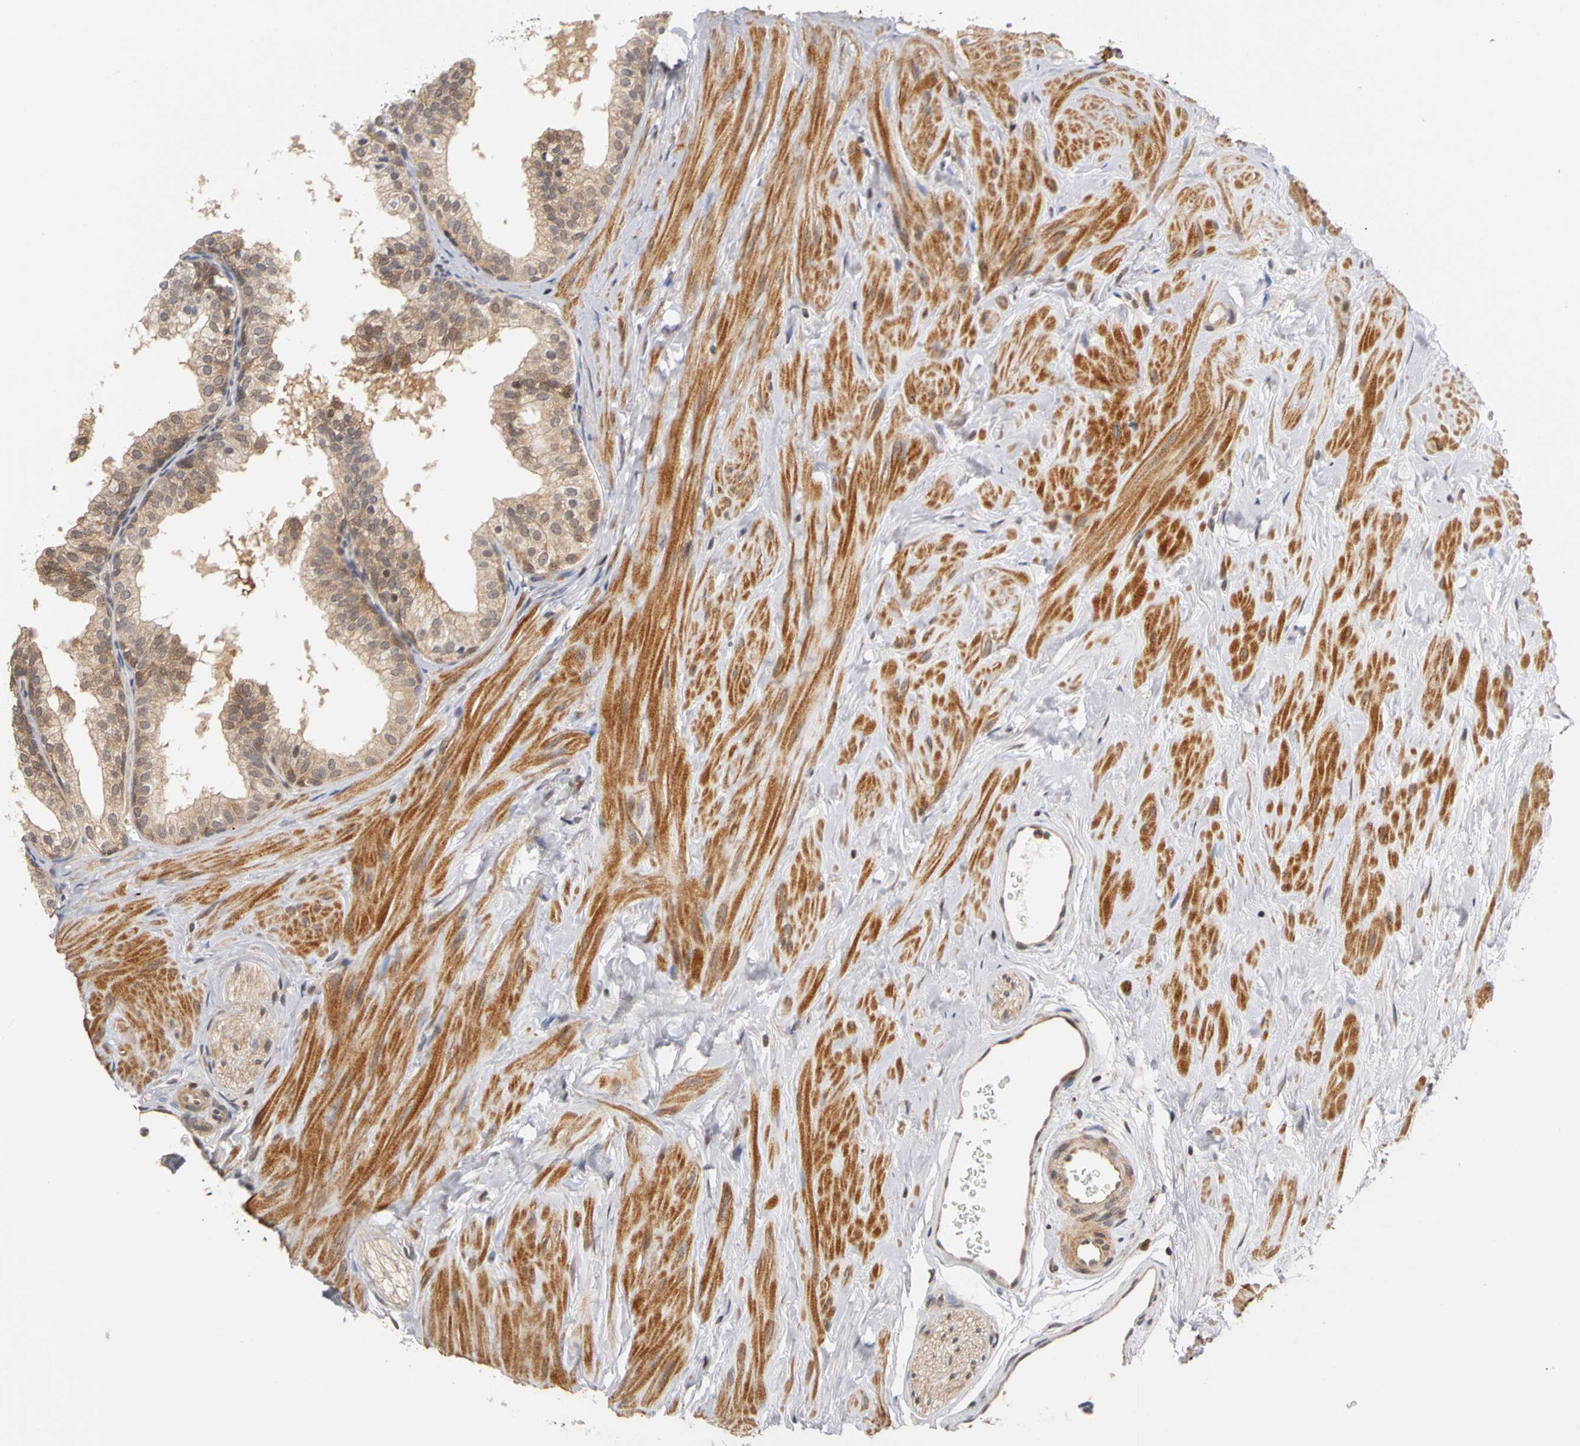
{"staining": {"intensity": "negative", "quantity": "none", "location": "none"}, "tissue": "prostate", "cell_type": "Glandular cells", "image_type": "normal", "snomed": [{"axis": "morphology", "description": "Normal tissue, NOS"}, {"axis": "topography", "description": "Prostate"}], "caption": "Immunohistochemical staining of unremarkable prostate shows no significant expression in glandular cells.", "gene": "UBE2M", "patient": {"sex": "male", "age": 60}}